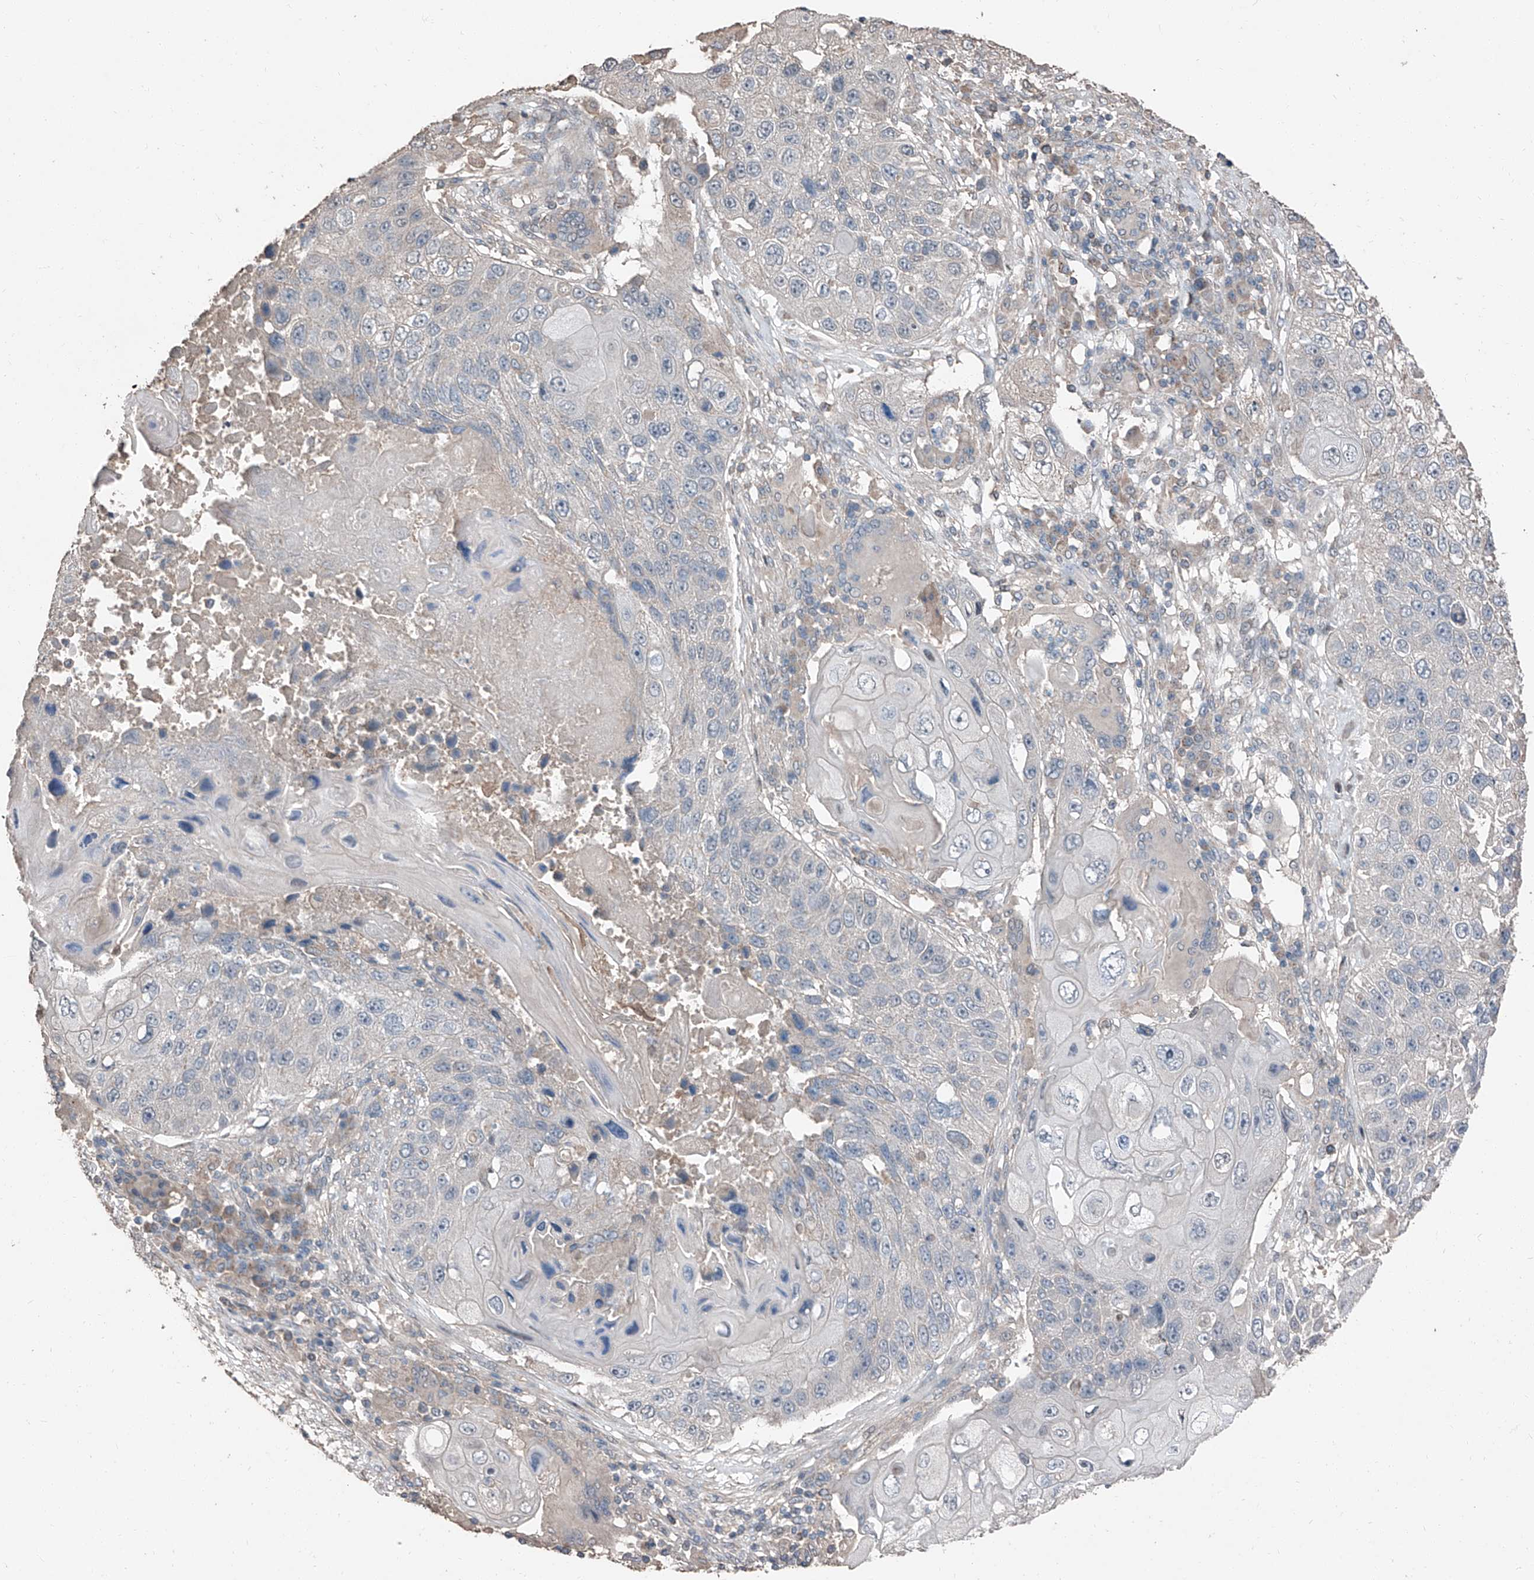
{"staining": {"intensity": "negative", "quantity": "none", "location": "none"}, "tissue": "lung cancer", "cell_type": "Tumor cells", "image_type": "cancer", "snomed": [{"axis": "morphology", "description": "Squamous cell carcinoma, NOS"}, {"axis": "topography", "description": "Lung"}], "caption": "Immunohistochemical staining of human squamous cell carcinoma (lung) demonstrates no significant staining in tumor cells.", "gene": "MAMLD1", "patient": {"sex": "male", "age": 61}}